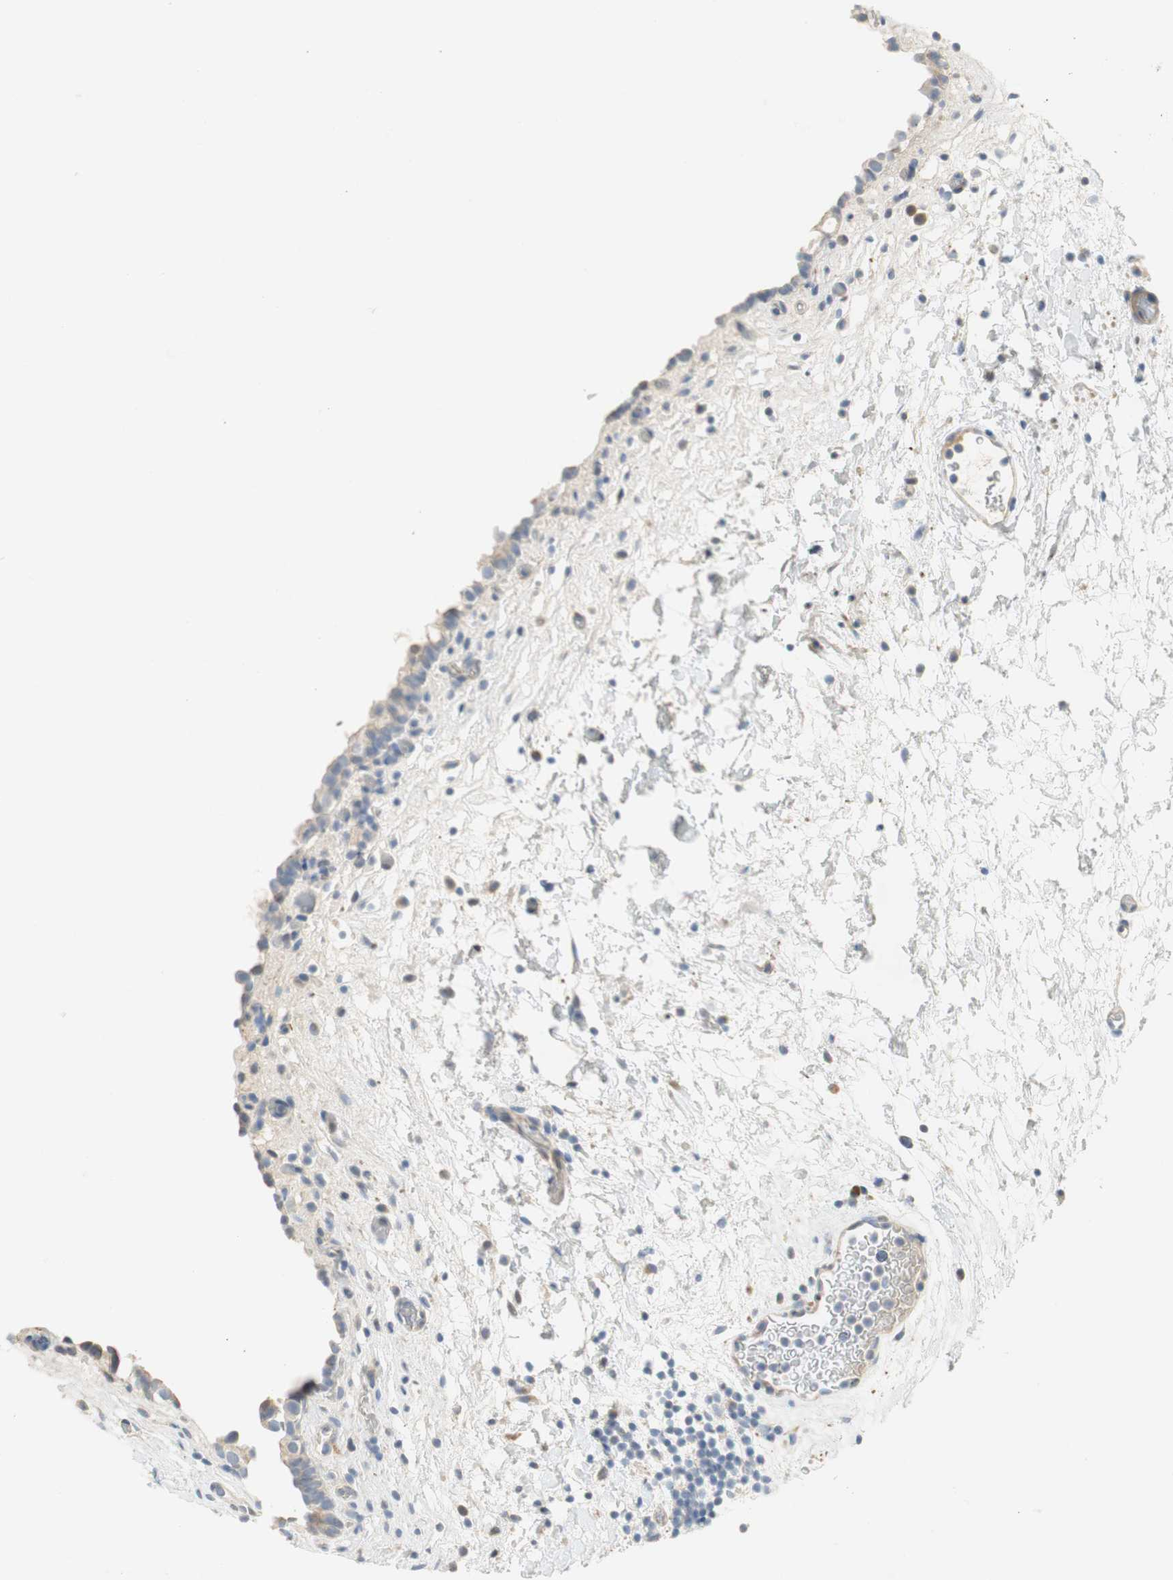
{"staining": {"intensity": "negative", "quantity": "none", "location": "none"}, "tissue": "urinary bladder", "cell_type": "Urothelial cells", "image_type": "normal", "snomed": [{"axis": "morphology", "description": "Normal tissue, NOS"}, {"axis": "topography", "description": "Urinary bladder"}], "caption": "Human urinary bladder stained for a protein using immunohistochemistry (IHC) shows no positivity in urothelial cells.", "gene": "CCM2L", "patient": {"sex": "female", "age": 64}}